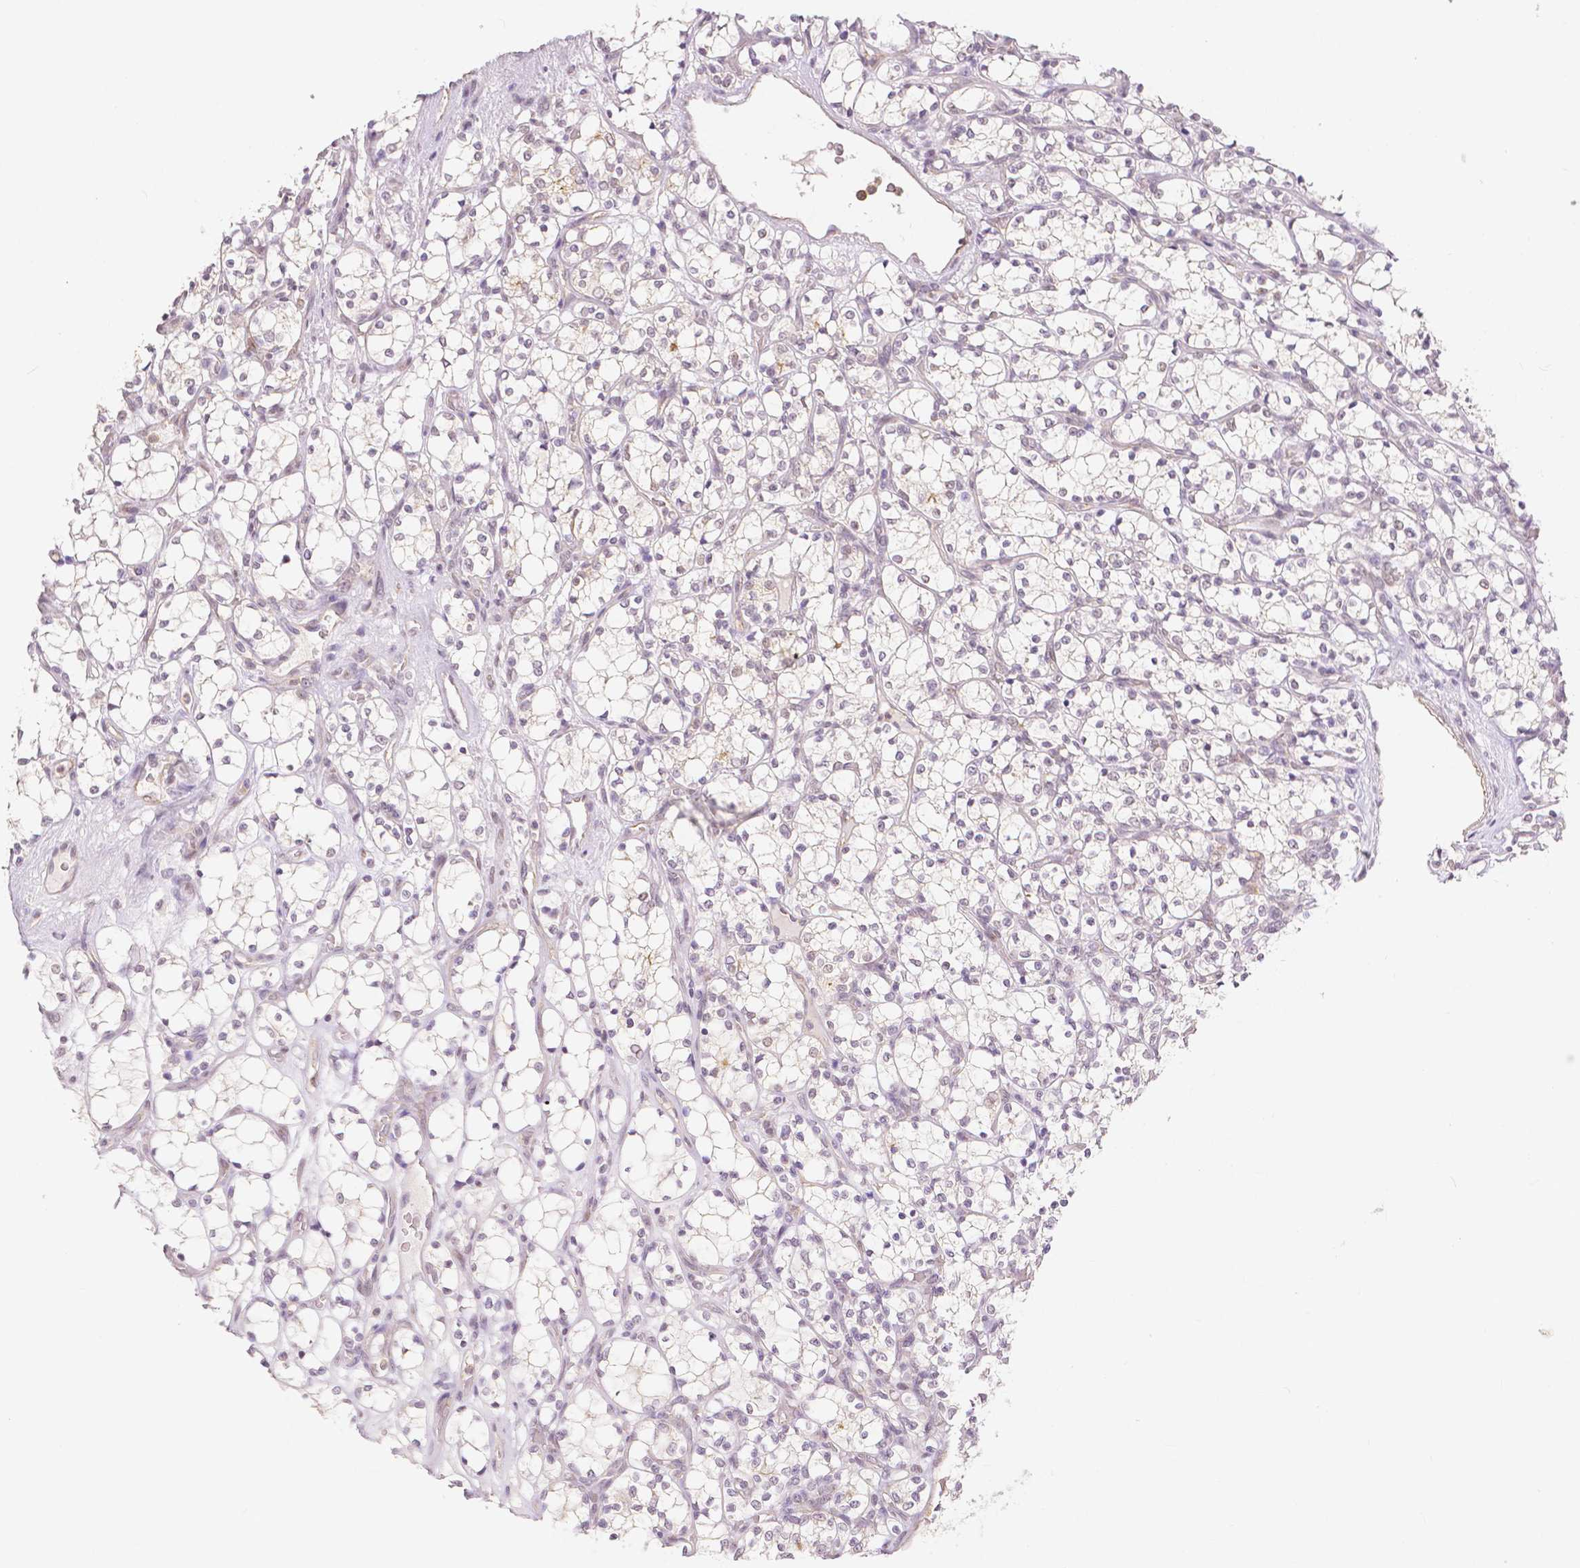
{"staining": {"intensity": "negative", "quantity": "none", "location": "none"}, "tissue": "renal cancer", "cell_type": "Tumor cells", "image_type": "cancer", "snomed": [{"axis": "morphology", "description": "Adenocarcinoma, NOS"}, {"axis": "topography", "description": "Kidney"}], "caption": "The micrograph shows no staining of tumor cells in renal cancer. (Stains: DAB (3,3'-diaminobenzidine) immunohistochemistry with hematoxylin counter stain, Microscopy: brightfield microscopy at high magnification).", "gene": "OCLN", "patient": {"sex": "female", "age": 69}}